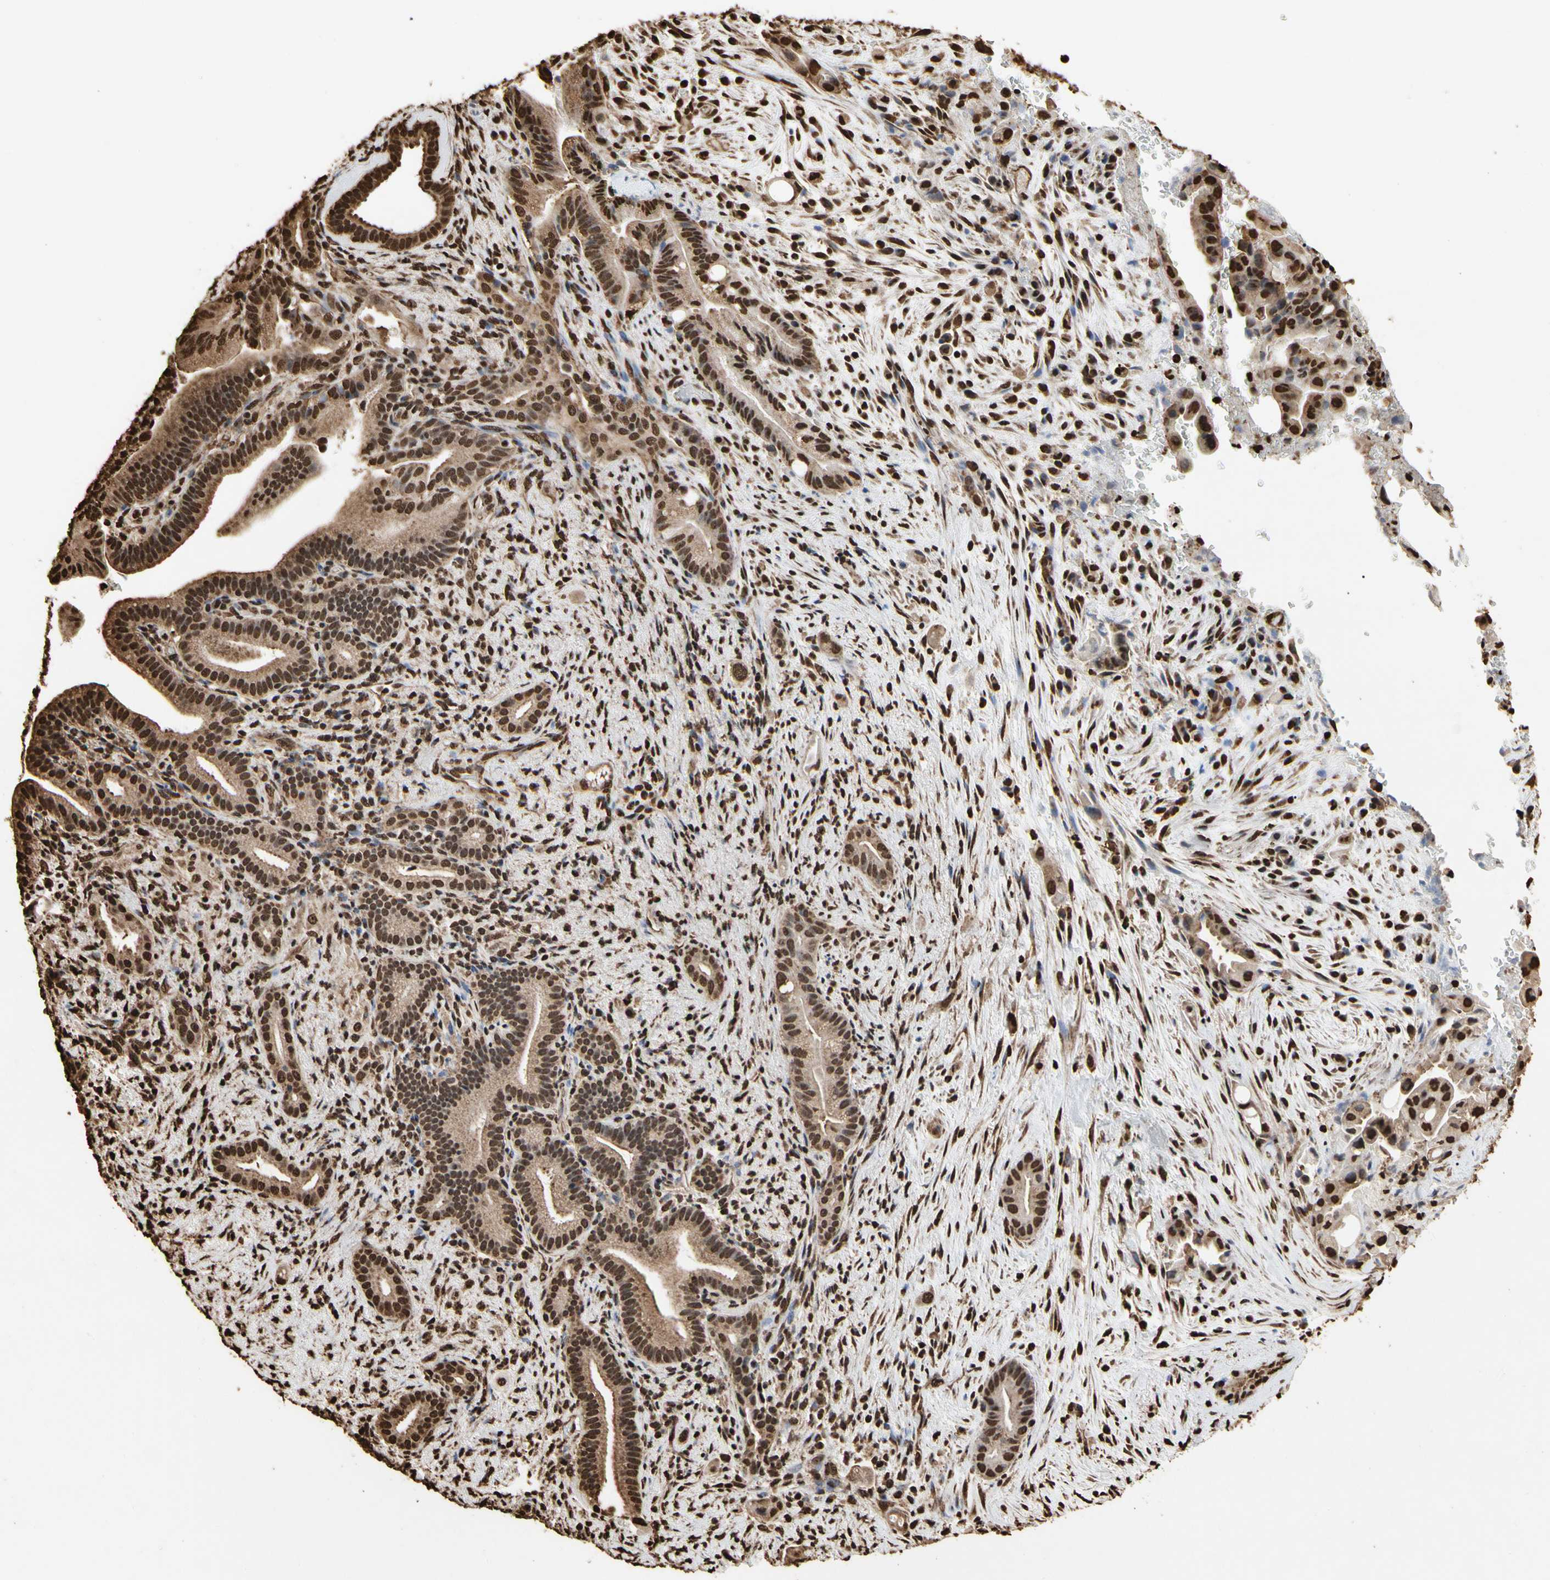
{"staining": {"intensity": "strong", "quantity": ">75%", "location": "cytoplasmic/membranous,nuclear"}, "tissue": "liver cancer", "cell_type": "Tumor cells", "image_type": "cancer", "snomed": [{"axis": "morphology", "description": "Cholangiocarcinoma"}, {"axis": "topography", "description": "Liver"}], "caption": "Protein staining demonstrates strong cytoplasmic/membranous and nuclear staining in about >75% of tumor cells in liver cancer (cholangiocarcinoma).", "gene": "HNRNPK", "patient": {"sex": "female", "age": 68}}